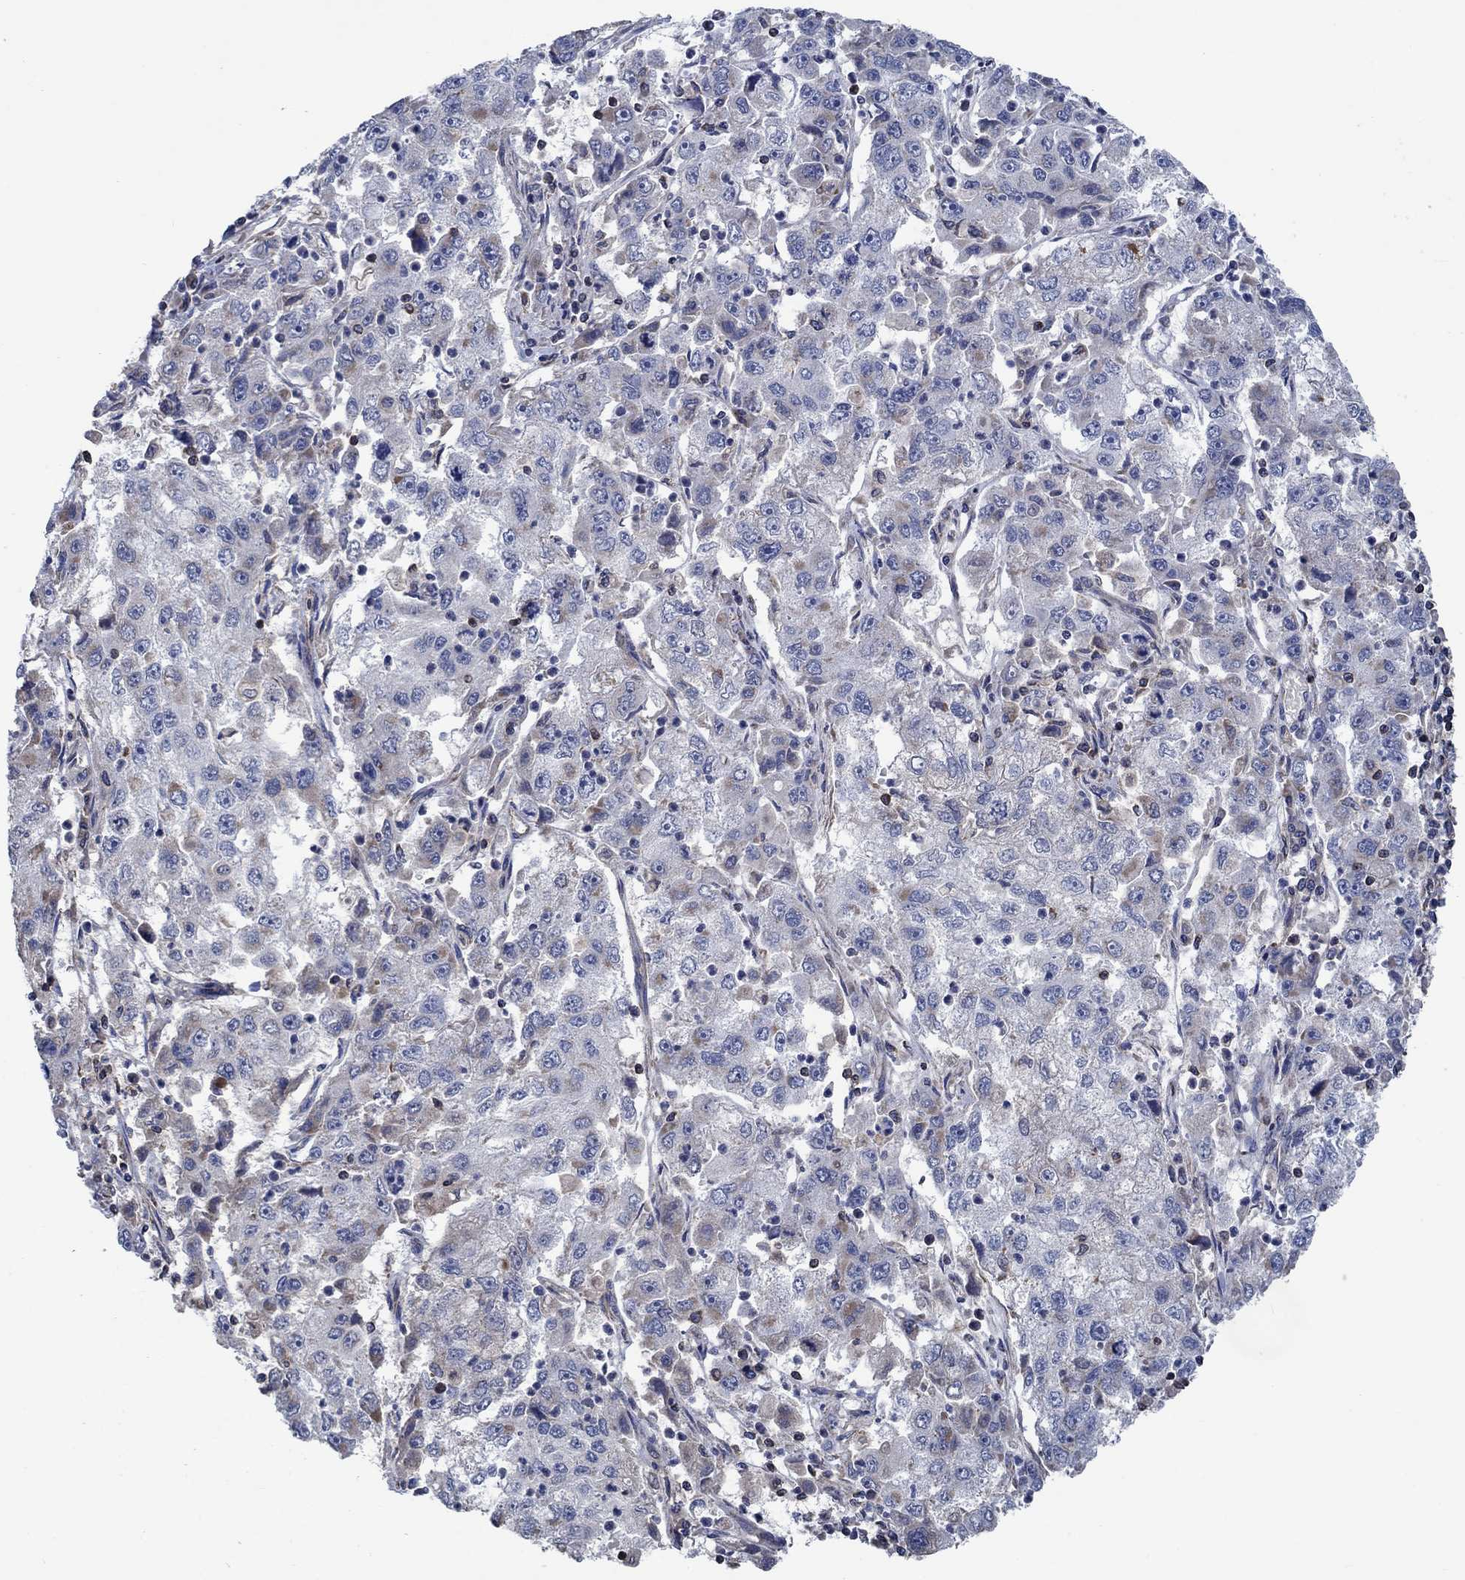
{"staining": {"intensity": "negative", "quantity": "none", "location": "none"}, "tissue": "cervical cancer", "cell_type": "Tumor cells", "image_type": "cancer", "snomed": [{"axis": "morphology", "description": "Squamous cell carcinoma, NOS"}, {"axis": "topography", "description": "Cervix"}], "caption": "Cervical cancer (squamous cell carcinoma) was stained to show a protein in brown. There is no significant positivity in tumor cells.", "gene": "STXBP6", "patient": {"sex": "female", "age": 36}}